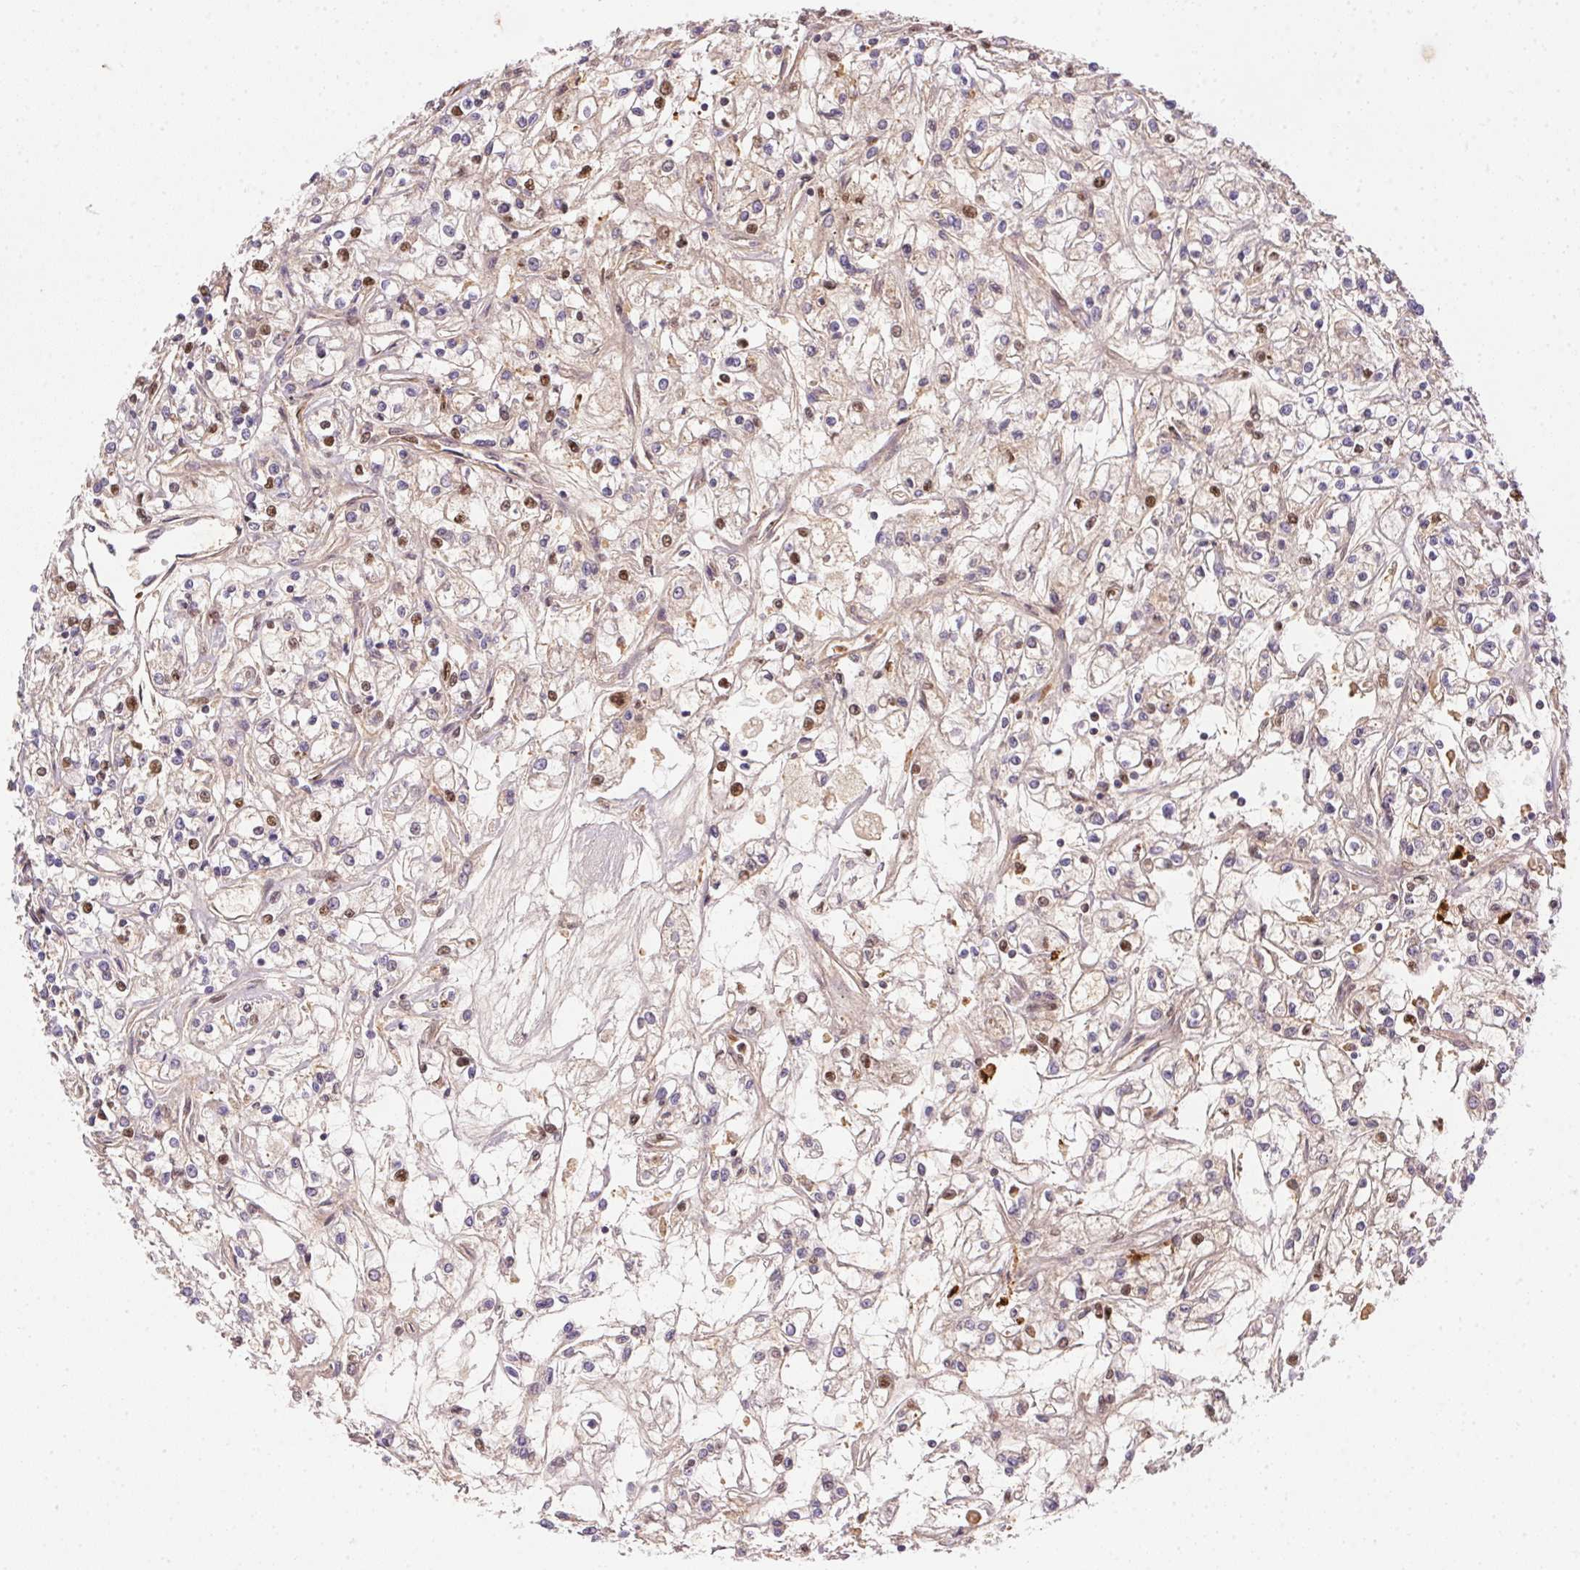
{"staining": {"intensity": "negative", "quantity": "none", "location": "none"}, "tissue": "renal cancer", "cell_type": "Tumor cells", "image_type": "cancer", "snomed": [{"axis": "morphology", "description": "Adenocarcinoma, NOS"}, {"axis": "topography", "description": "Kidney"}], "caption": "A micrograph of renal cancer stained for a protein shows no brown staining in tumor cells.", "gene": "ORM1", "patient": {"sex": "female", "age": 59}}